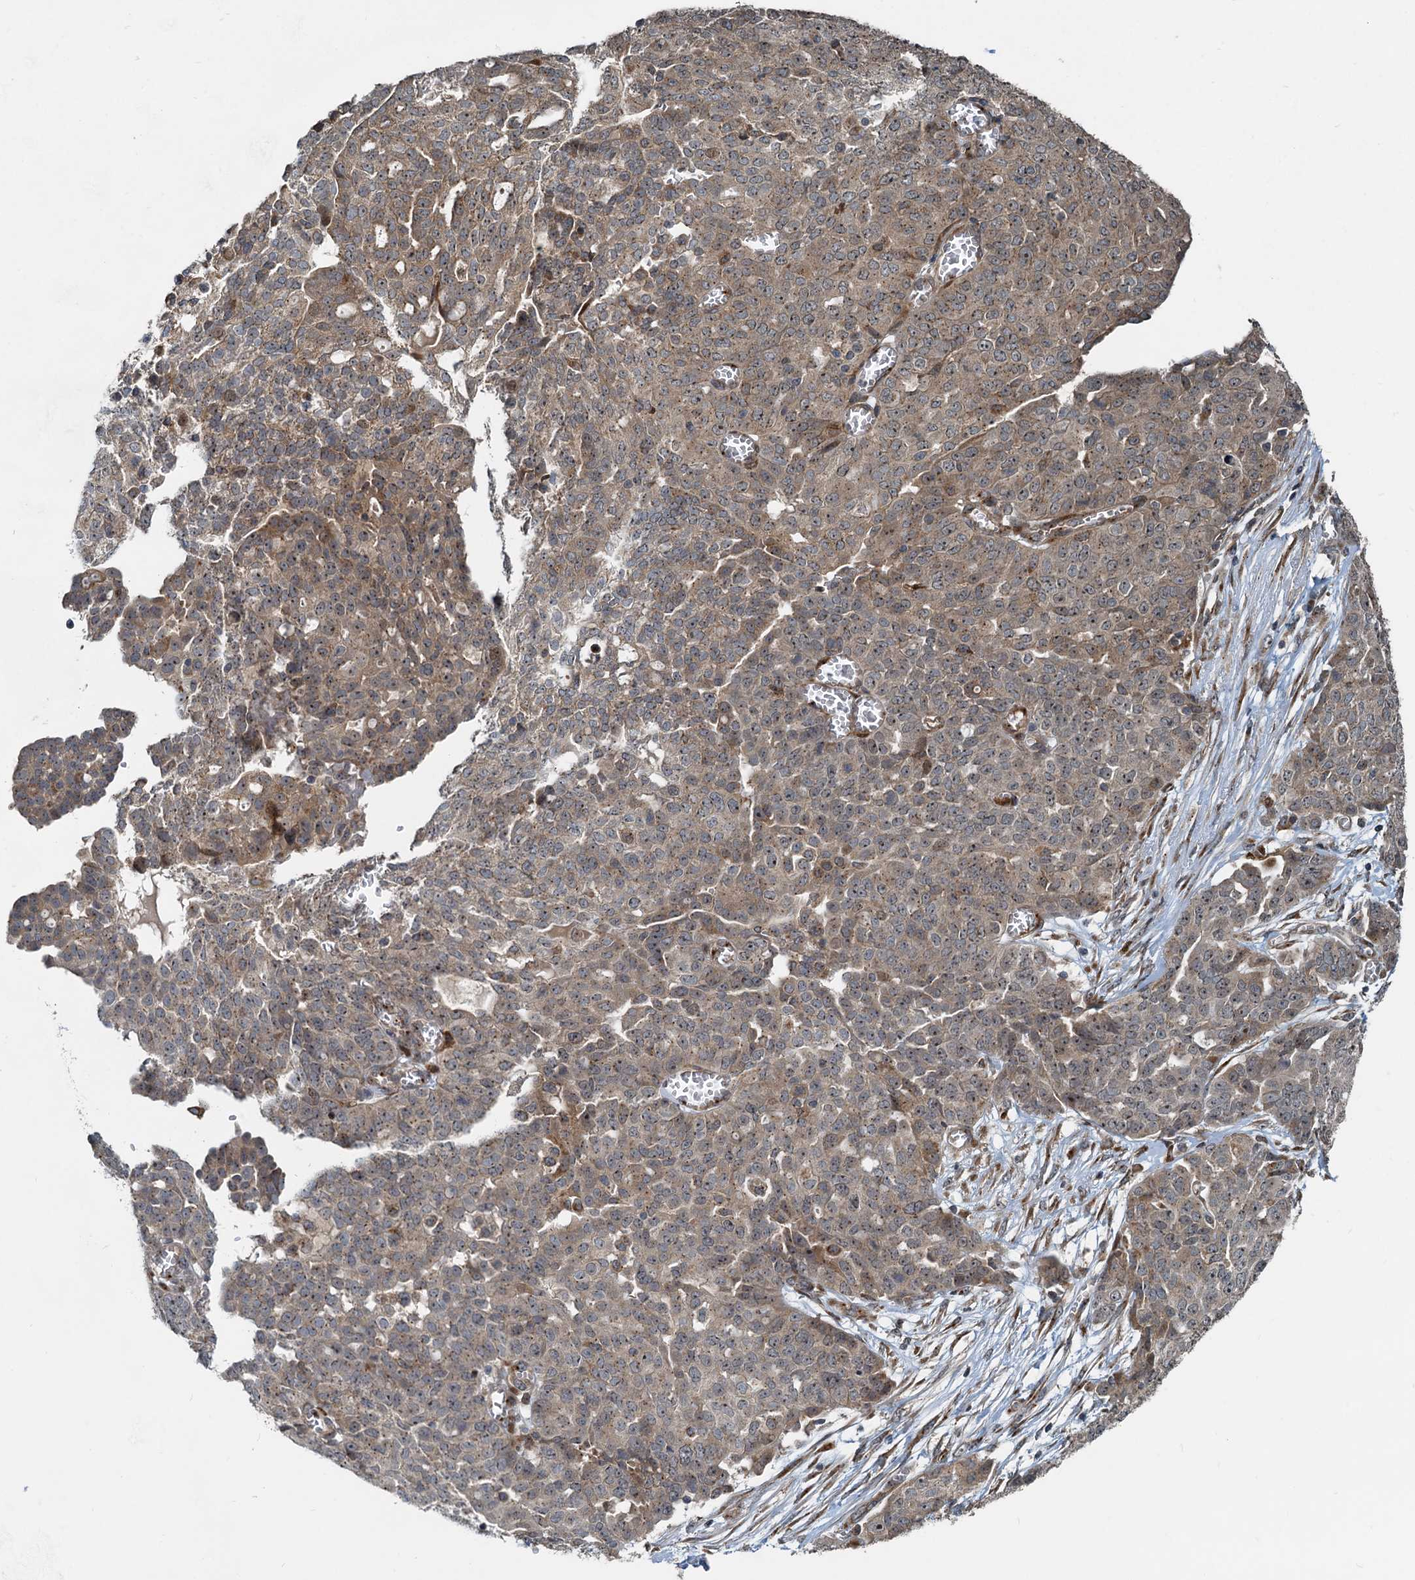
{"staining": {"intensity": "moderate", "quantity": ">75%", "location": "cytoplasmic/membranous"}, "tissue": "ovarian cancer", "cell_type": "Tumor cells", "image_type": "cancer", "snomed": [{"axis": "morphology", "description": "Cystadenocarcinoma, serous, NOS"}, {"axis": "topography", "description": "Soft tissue"}, {"axis": "topography", "description": "Ovary"}], "caption": "Human ovarian cancer stained with a protein marker reveals moderate staining in tumor cells.", "gene": "CEP68", "patient": {"sex": "female", "age": 57}}